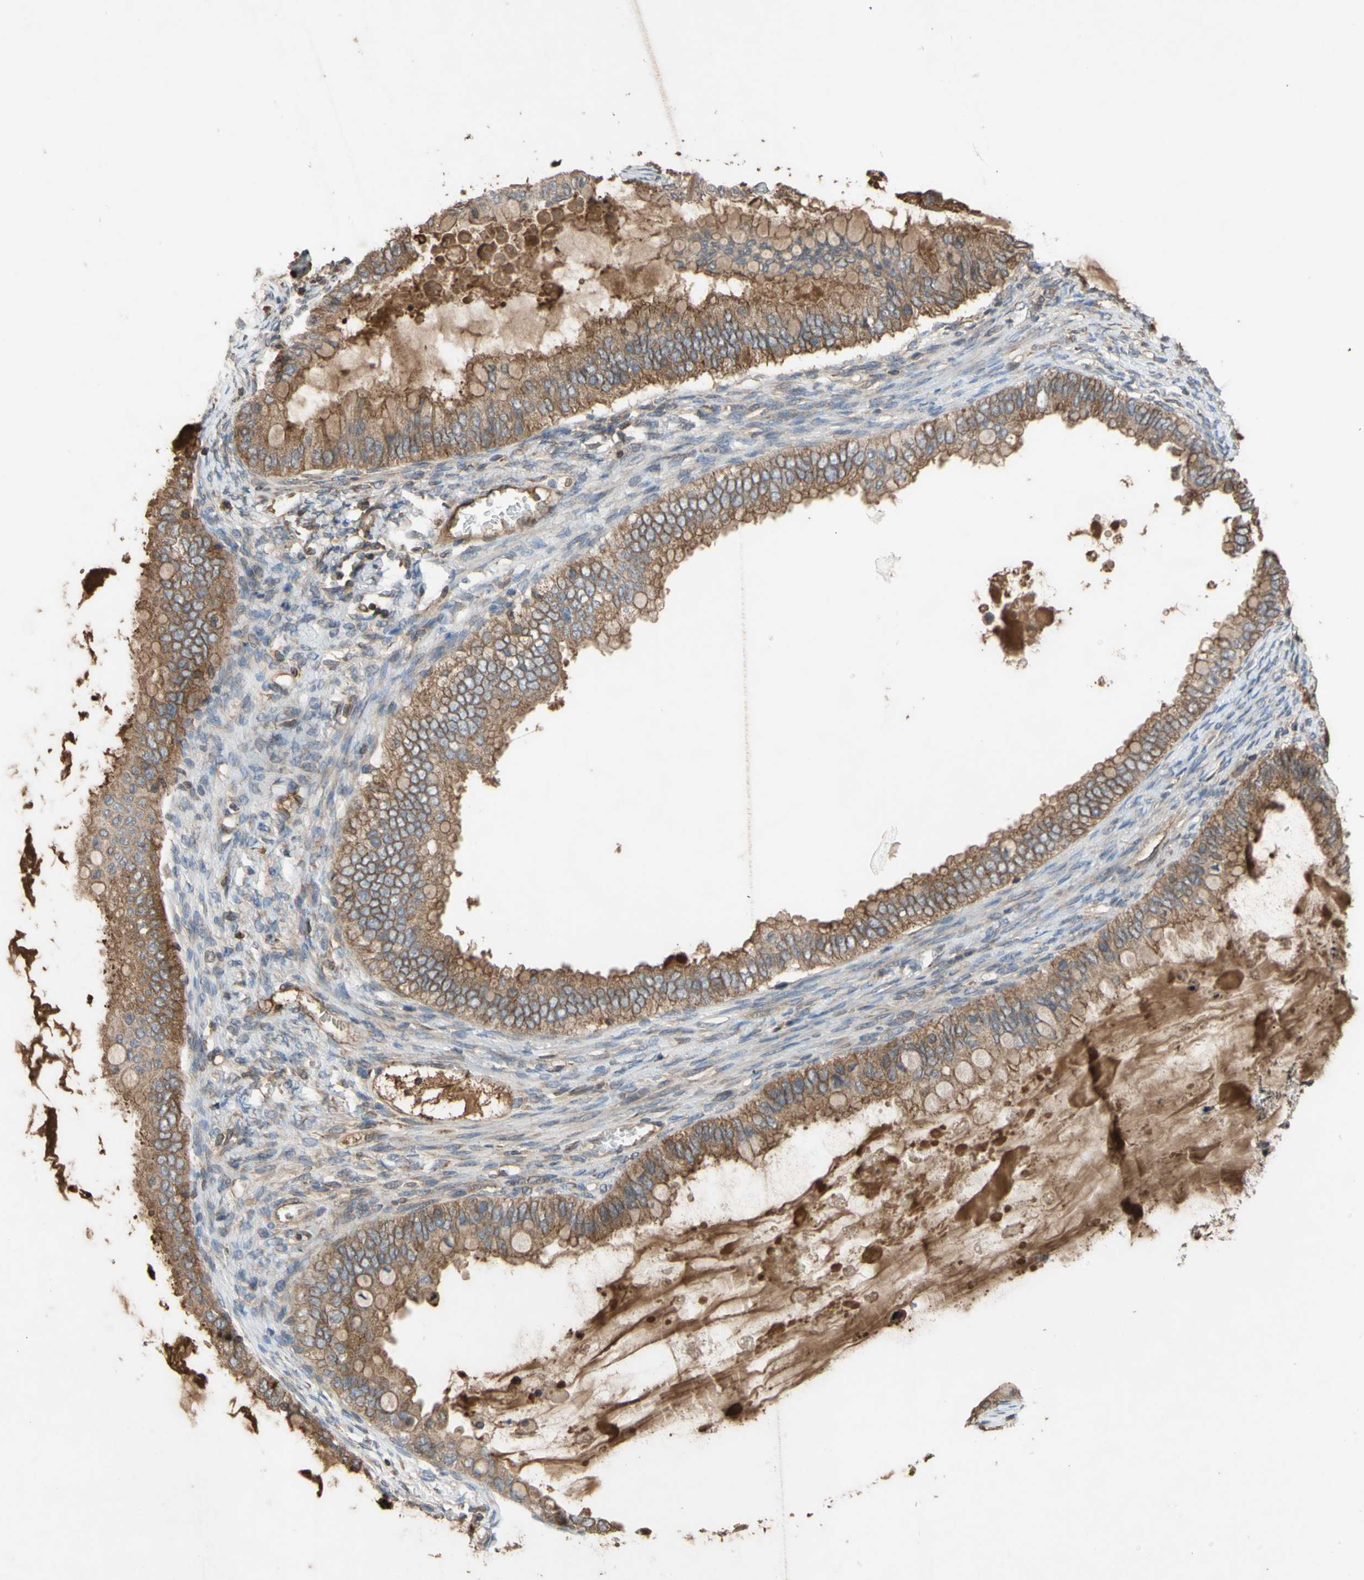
{"staining": {"intensity": "moderate", "quantity": ">75%", "location": "cytoplasmic/membranous"}, "tissue": "ovarian cancer", "cell_type": "Tumor cells", "image_type": "cancer", "snomed": [{"axis": "morphology", "description": "Cystadenocarcinoma, mucinous, NOS"}, {"axis": "topography", "description": "Ovary"}], "caption": "High-power microscopy captured an immunohistochemistry image of ovarian cancer (mucinous cystadenocarcinoma), revealing moderate cytoplasmic/membranous expression in about >75% of tumor cells.", "gene": "NECTIN3", "patient": {"sex": "female", "age": 80}}